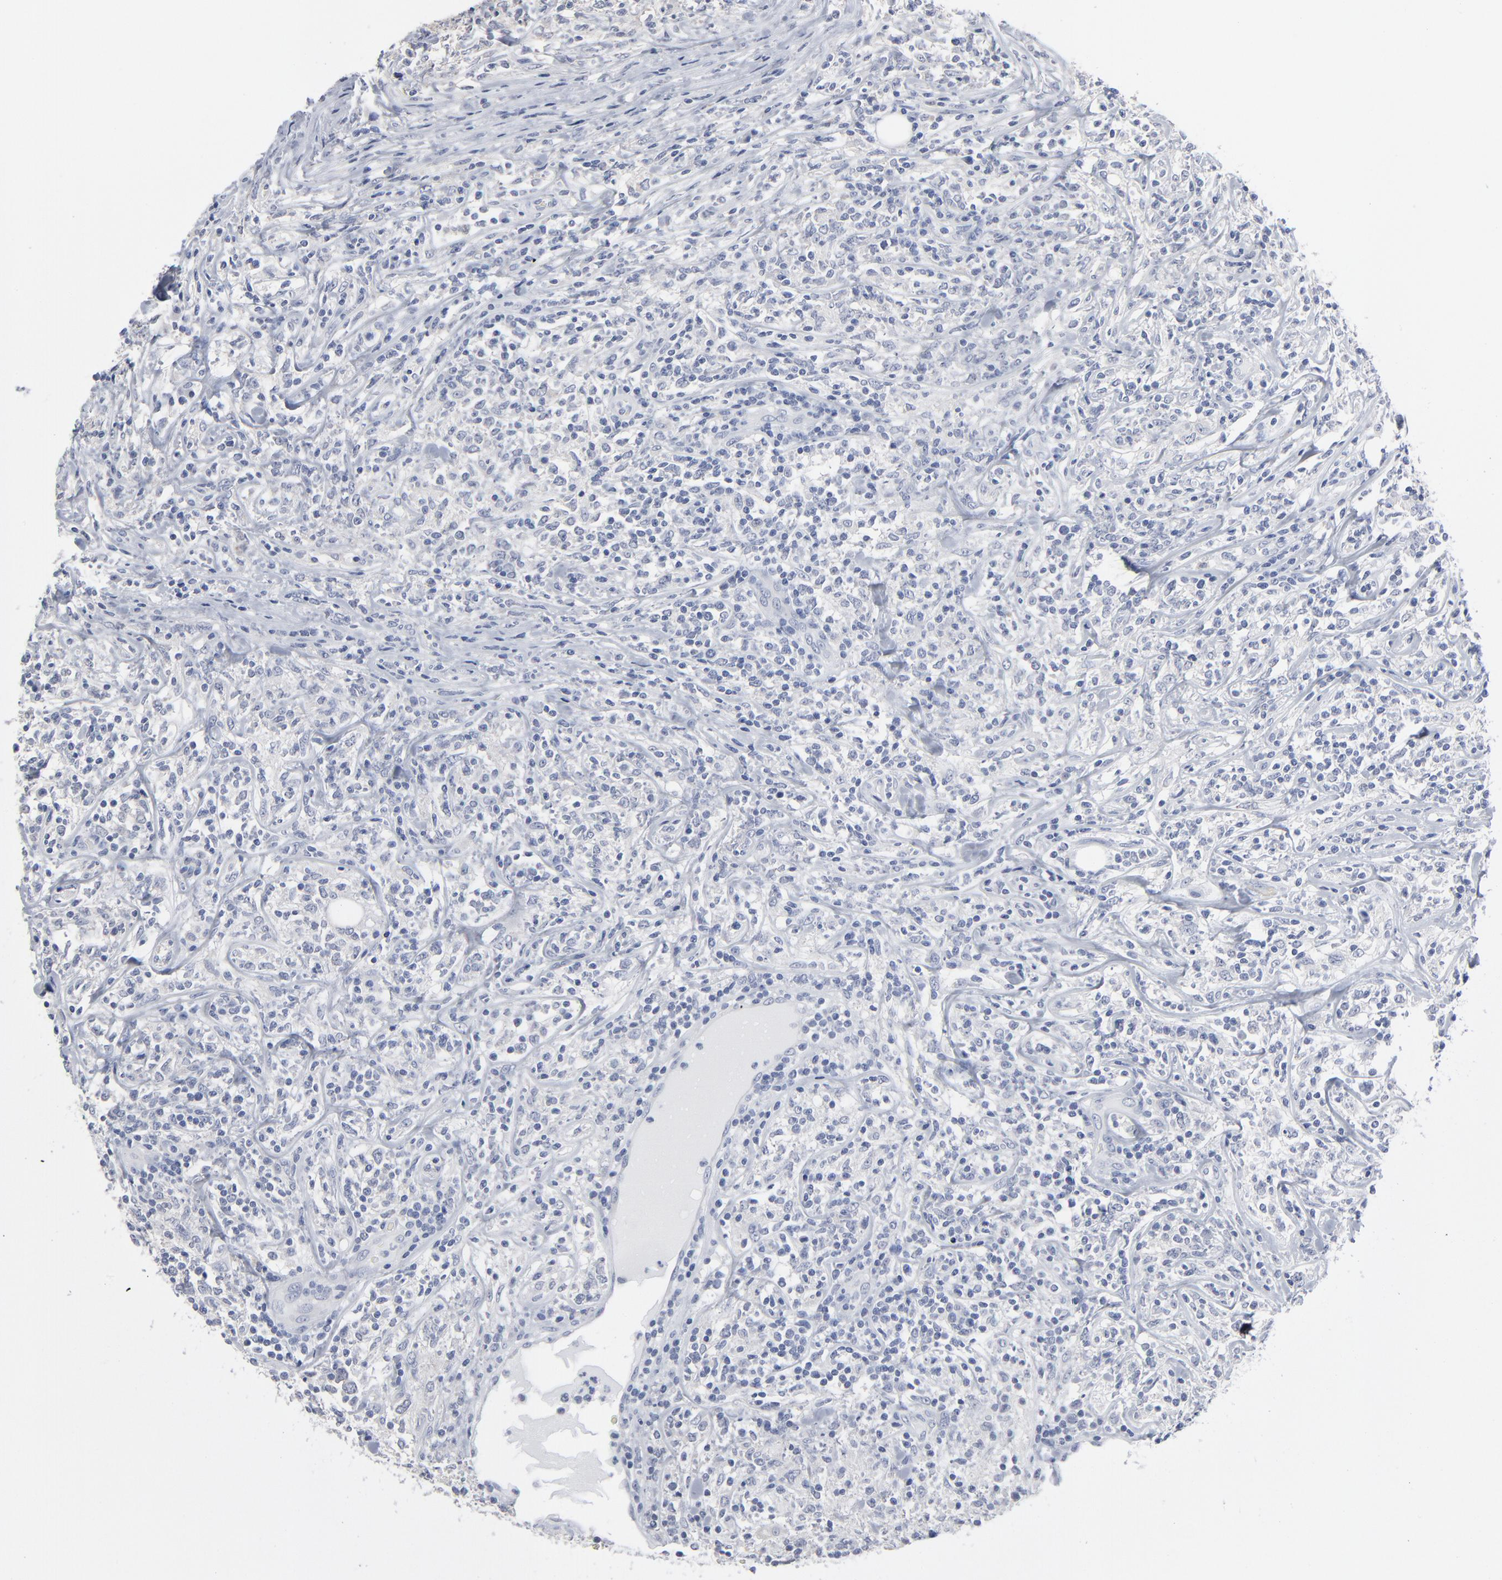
{"staining": {"intensity": "negative", "quantity": "none", "location": "none"}, "tissue": "lymphoma", "cell_type": "Tumor cells", "image_type": "cancer", "snomed": [{"axis": "morphology", "description": "Malignant lymphoma, non-Hodgkin's type, High grade"}, {"axis": "topography", "description": "Lymph node"}], "caption": "The immunohistochemistry (IHC) micrograph has no significant expression in tumor cells of lymphoma tissue.", "gene": "PAGE1", "patient": {"sex": "female", "age": 84}}